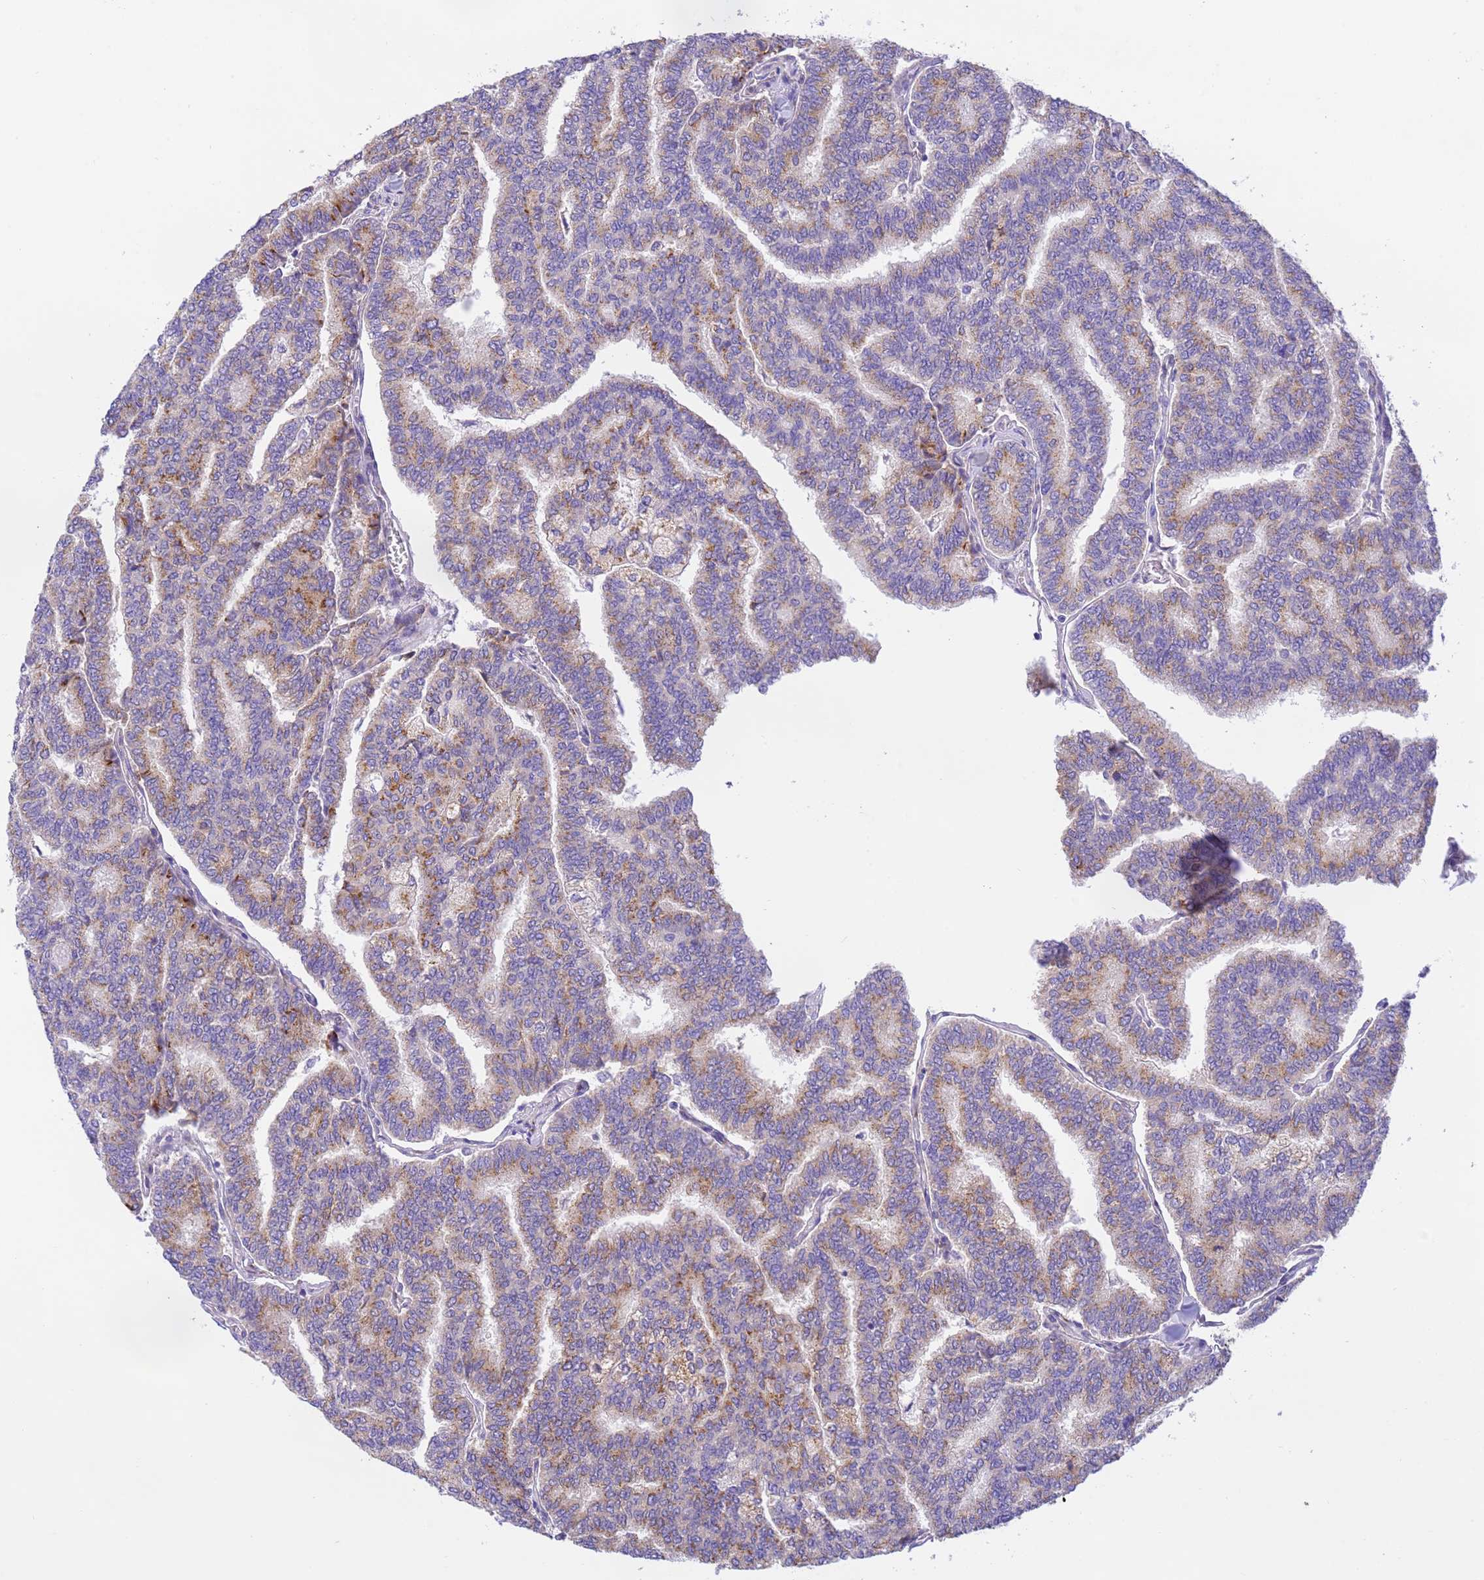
{"staining": {"intensity": "moderate", "quantity": ">75%", "location": "cytoplasmic/membranous"}, "tissue": "thyroid cancer", "cell_type": "Tumor cells", "image_type": "cancer", "snomed": [{"axis": "morphology", "description": "Papillary adenocarcinoma, NOS"}, {"axis": "topography", "description": "Thyroid gland"}], "caption": "DAB (3,3'-diaminobenzidine) immunohistochemical staining of thyroid cancer demonstrates moderate cytoplasmic/membranous protein staining in approximately >75% of tumor cells. (DAB = brown stain, brightfield microscopy at high magnification).", "gene": "RHBDD3", "patient": {"sex": "female", "age": 35}}